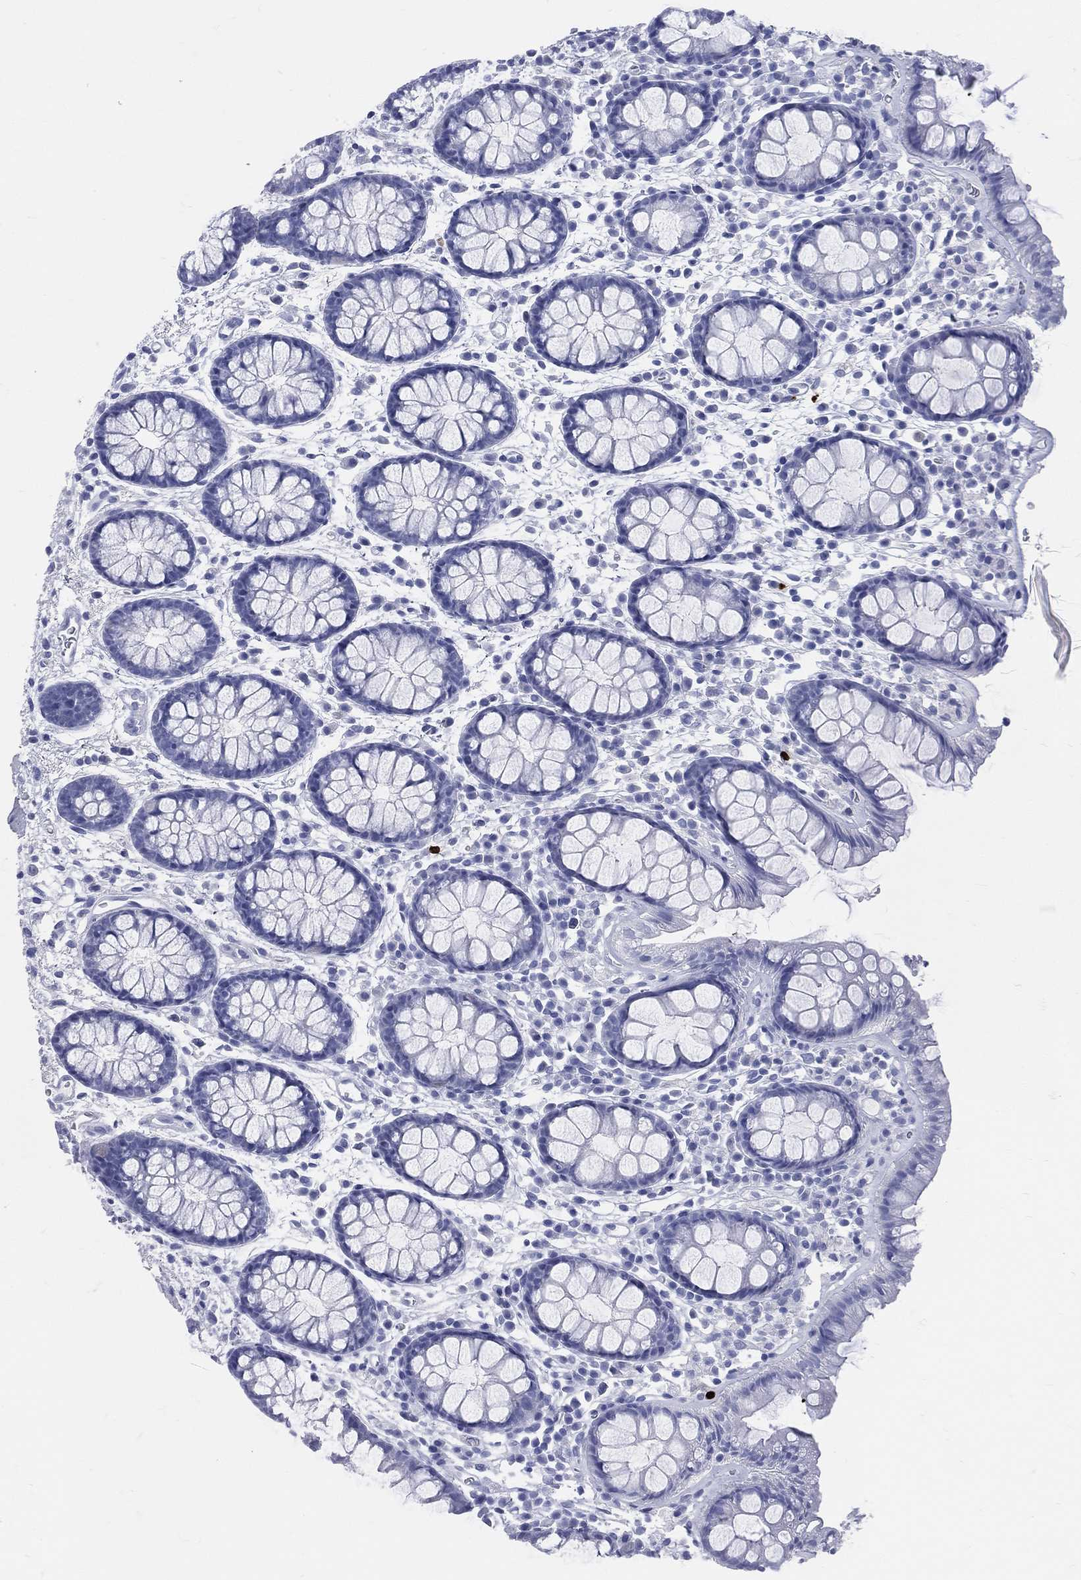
{"staining": {"intensity": "negative", "quantity": "none", "location": "none"}, "tissue": "colon", "cell_type": "Endothelial cells", "image_type": "normal", "snomed": [{"axis": "morphology", "description": "Normal tissue, NOS"}, {"axis": "topography", "description": "Colon"}], "caption": "Immunohistochemical staining of unremarkable colon reveals no significant staining in endothelial cells.", "gene": "PGLYRP1", "patient": {"sex": "male", "age": 76}}